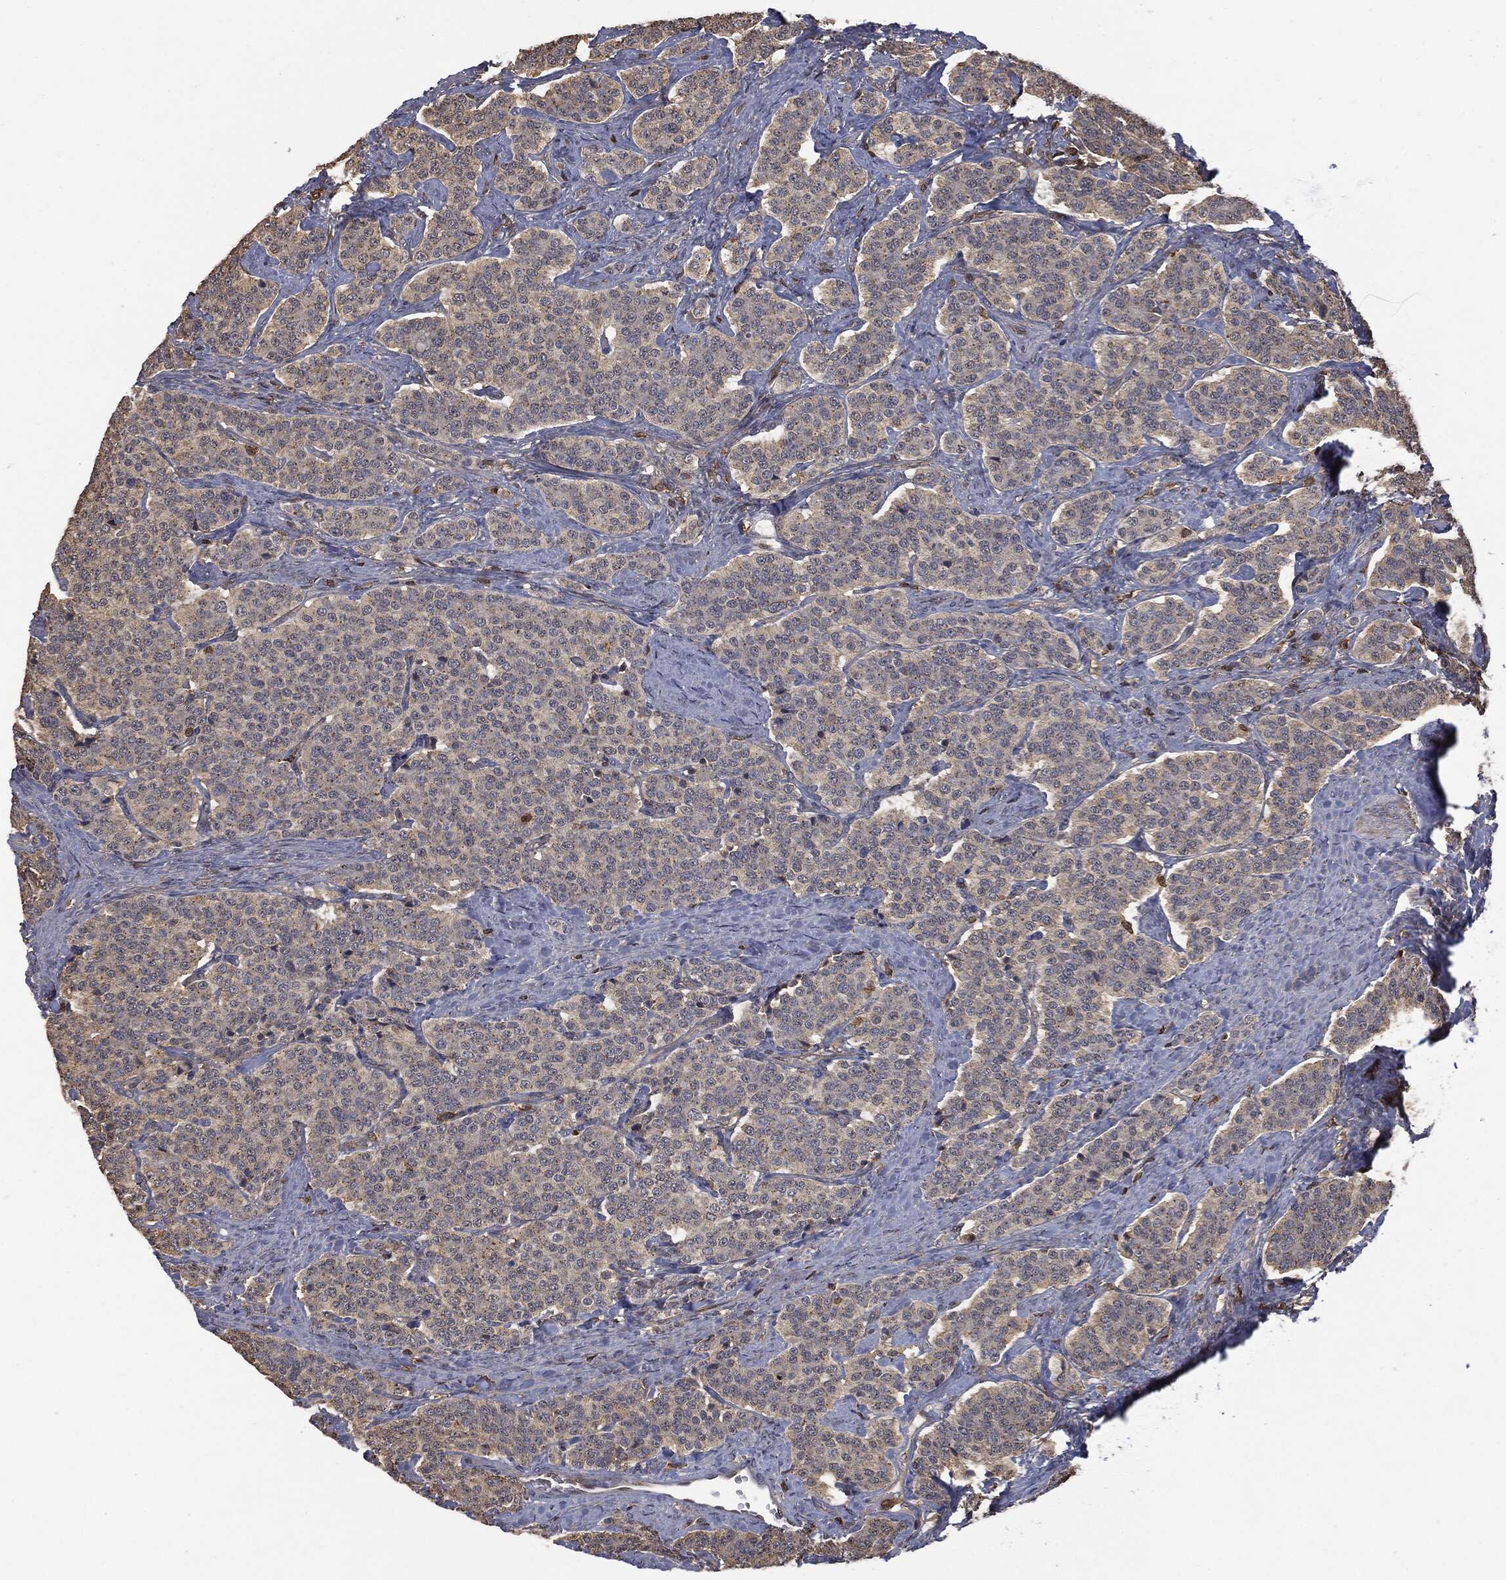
{"staining": {"intensity": "weak", "quantity": "<25%", "location": "cytoplasmic/membranous"}, "tissue": "carcinoid", "cell_type": "Tumor cells", "image_type": "cancer", "snomed": [{"axis": "morphology", "description": "Carcinoid, malignant, NOS"}, {"axis": "topography", "description": "Small intestine"}], "caption": "There is no significant expression in tumor cells of carcinoid.", "gene": "PSMB10", "patient": {"sex": "female", "age": 58}}